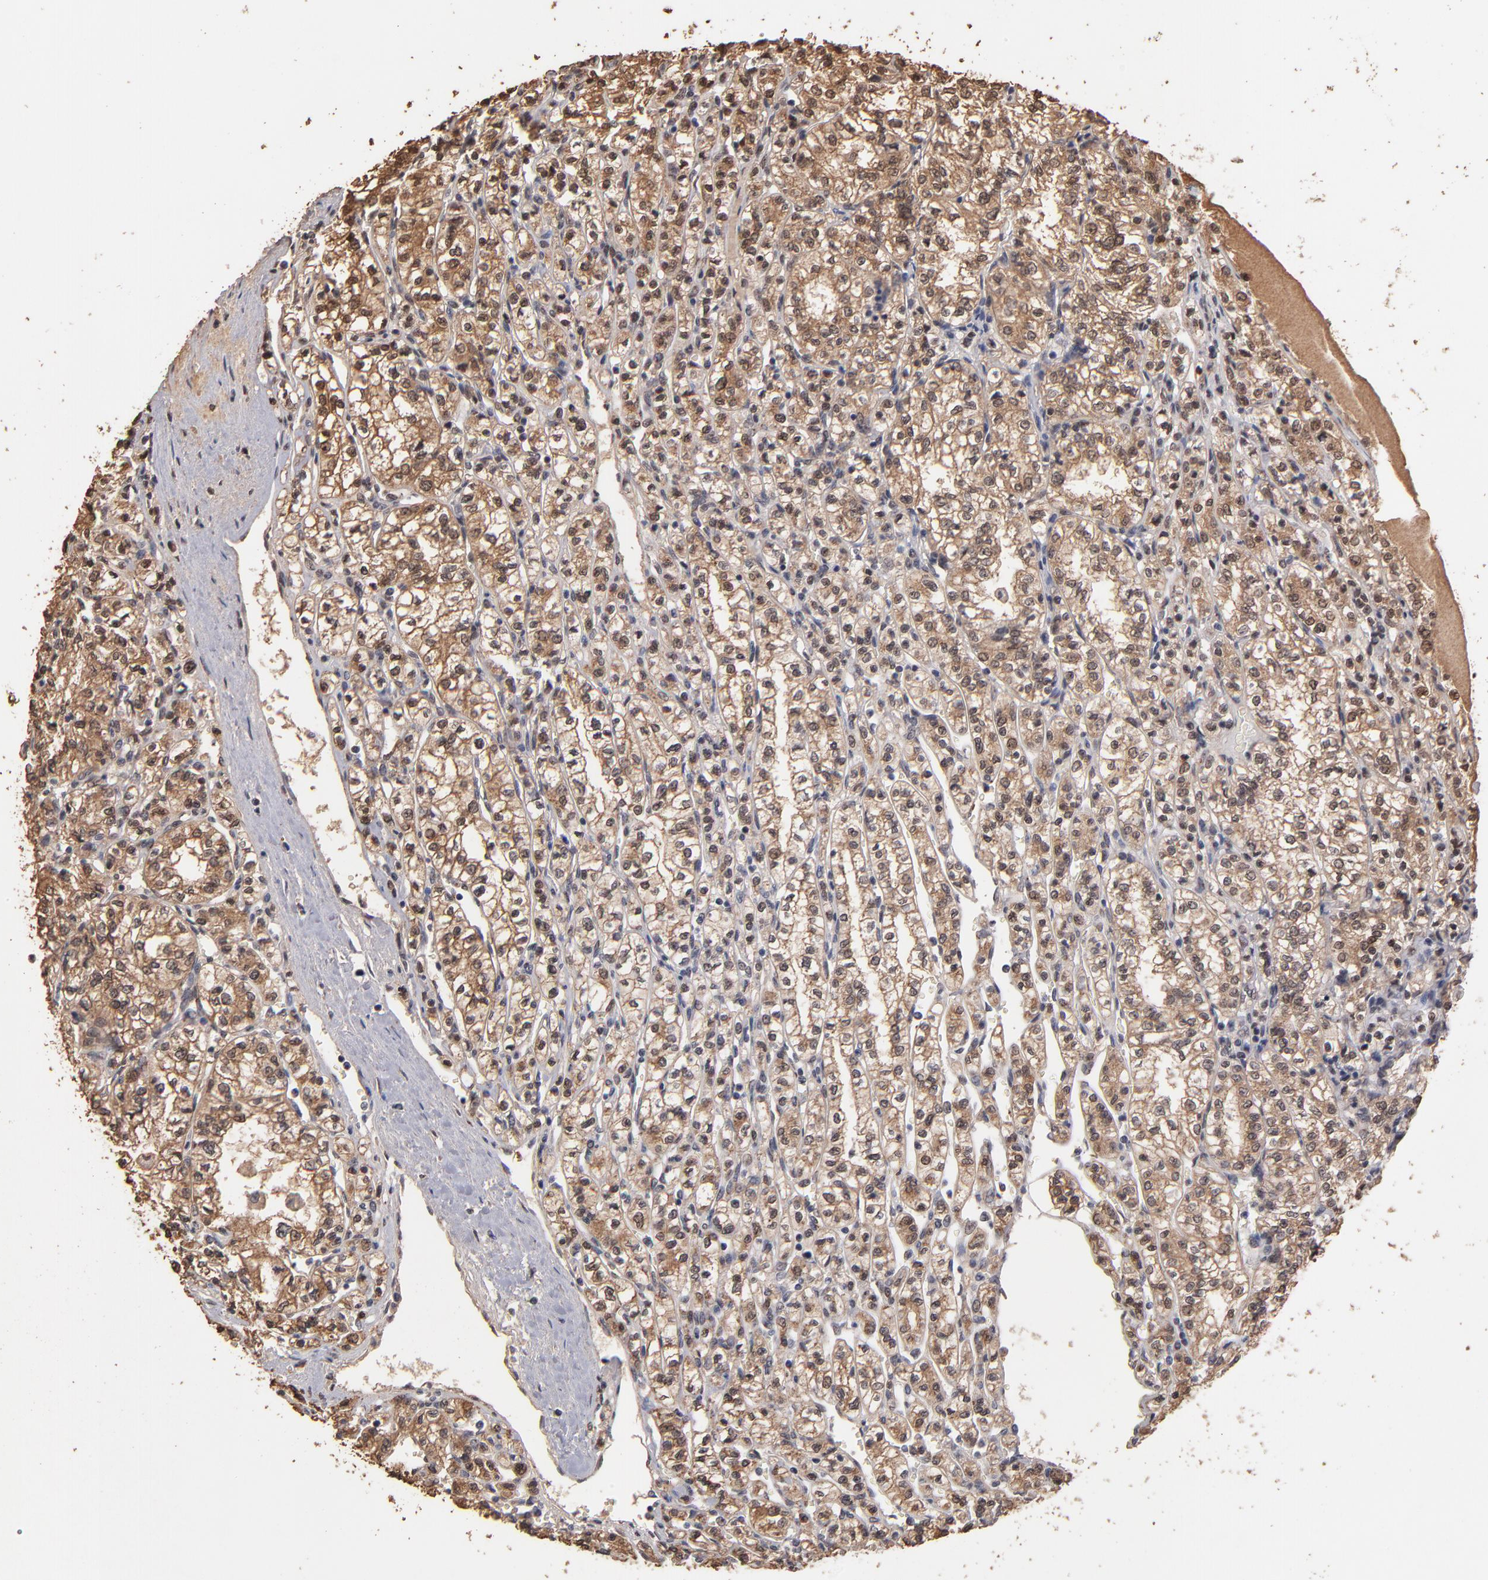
{"staining": {"intensity": "weak", "quantity": "25%-75%", "location": "cytoplasmic/membranous,nuclear"}, "tissue": "renal cancer", "cell_type": "Tumor cells", "image_type": "cancer", "snomed": [{"axis": "morphology", "description": "Adenocarcinoma, NOS"}, {"axis": "topography", "description": "Kidney"}], "caption": "High-magnification brightfield microscopy of renal cancer stained with DAB (brown) and counterstained with hematoxylin (blue). tumor cells exhibit weak cytoplasmic/membranous and nuclear staining is appreciated in approximately25%-75% of cells. Nuclei are stained in blue.", "gene": "EAPP", "patient": {"sex": "male", "age": 61}}